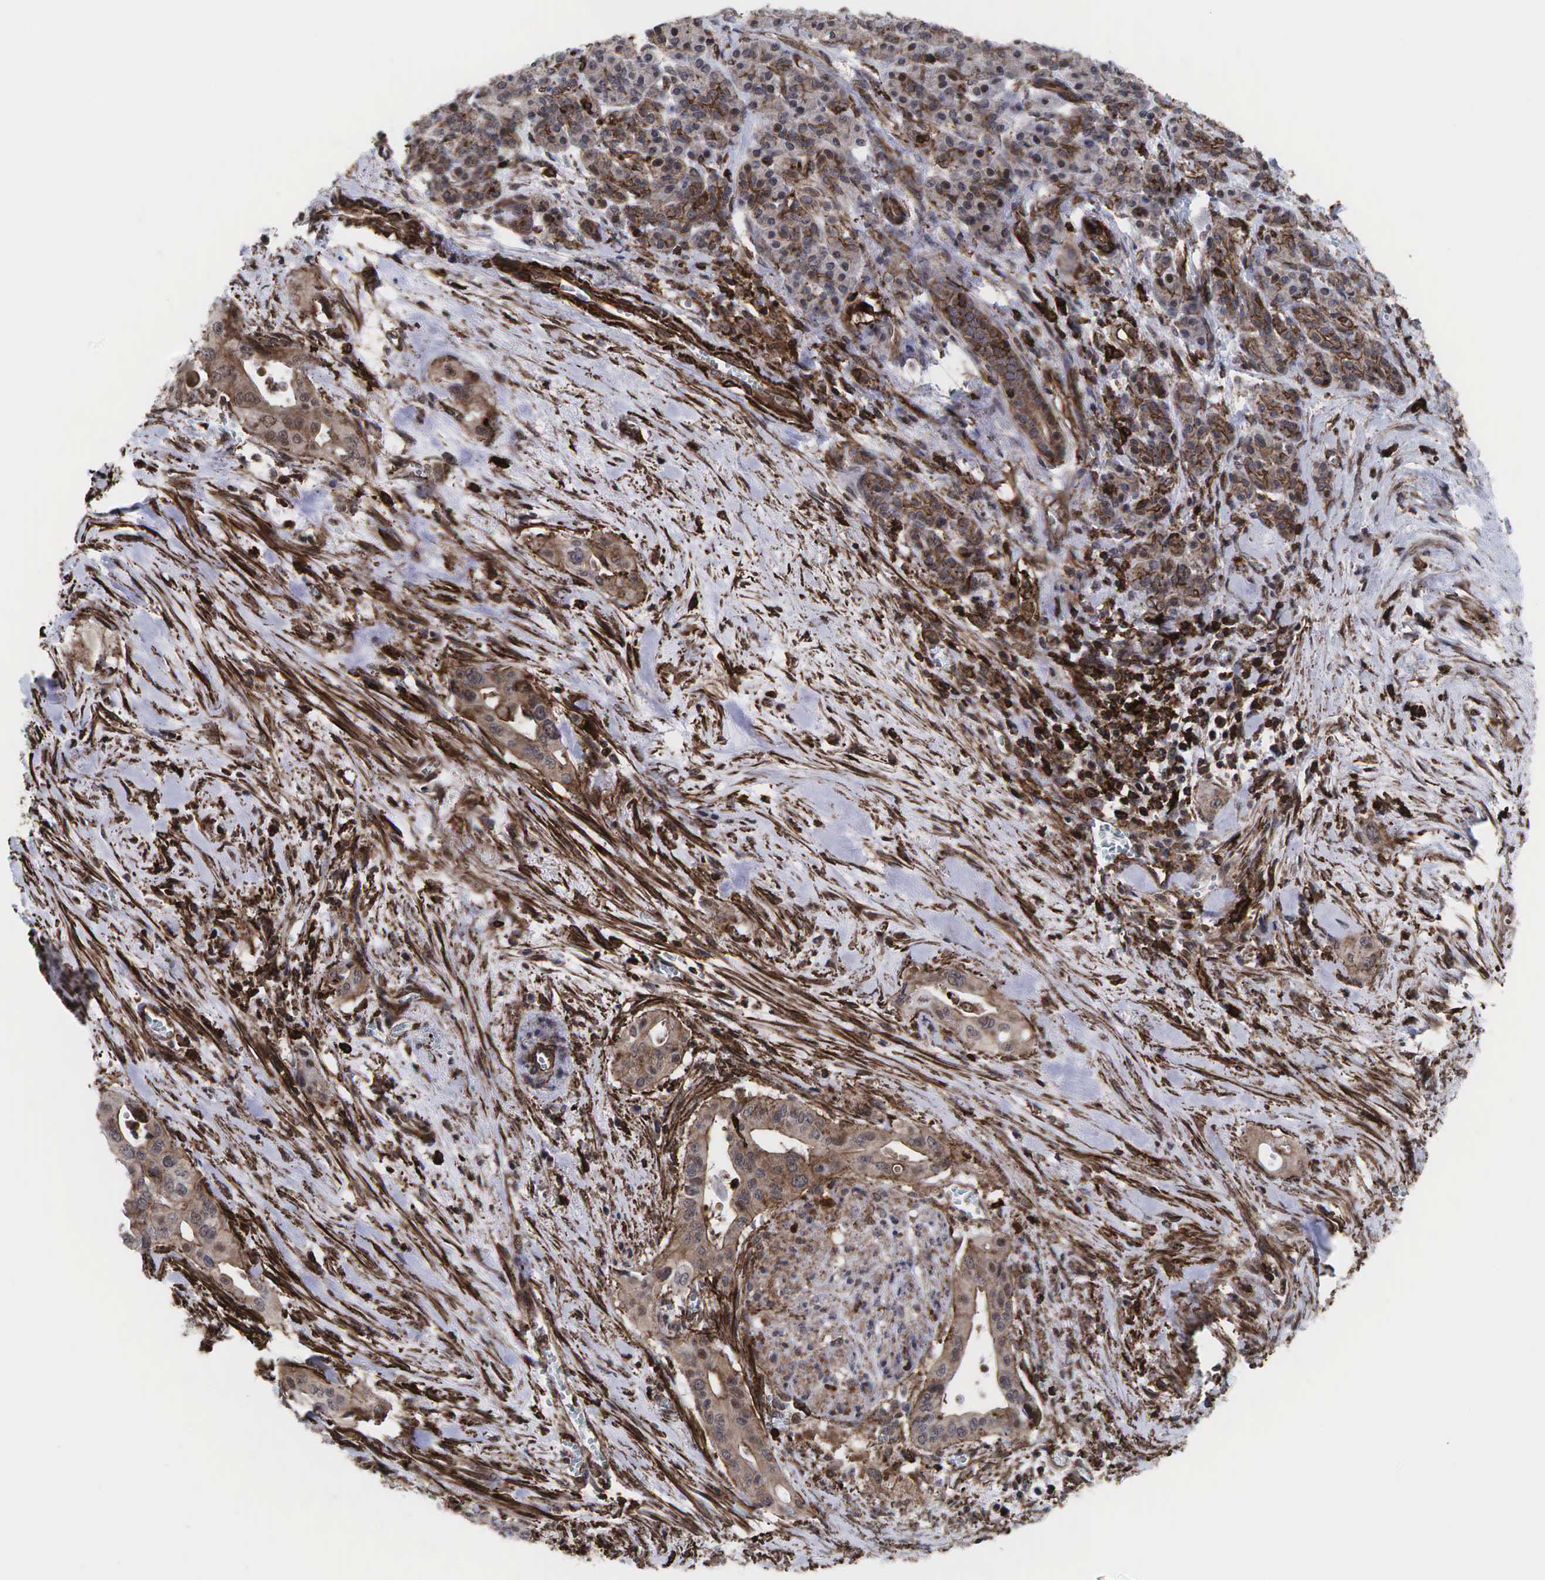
{"staining": {"intensity": "weak", "quantity": ">75%", "location": "cytoplasmic/membranous"}, "tissue": "pancreatic cancer", "cell_type": "Tumor cells", "image_type": "cancer", "snomed": [{"axis": "morphology", "description": "Adenocarcinoma, NOS"}, {"axis": "topography", "description": "Pancreas"}], "caption": "Protein staining of pancreatic cancer tissue displays weak cytoplasmic/membranous positivity in about >75% of tumor cells. Nuclei are stained in blue.", "gene": "GPRASP1", "patient": {"sex": "male", "age": 77}}